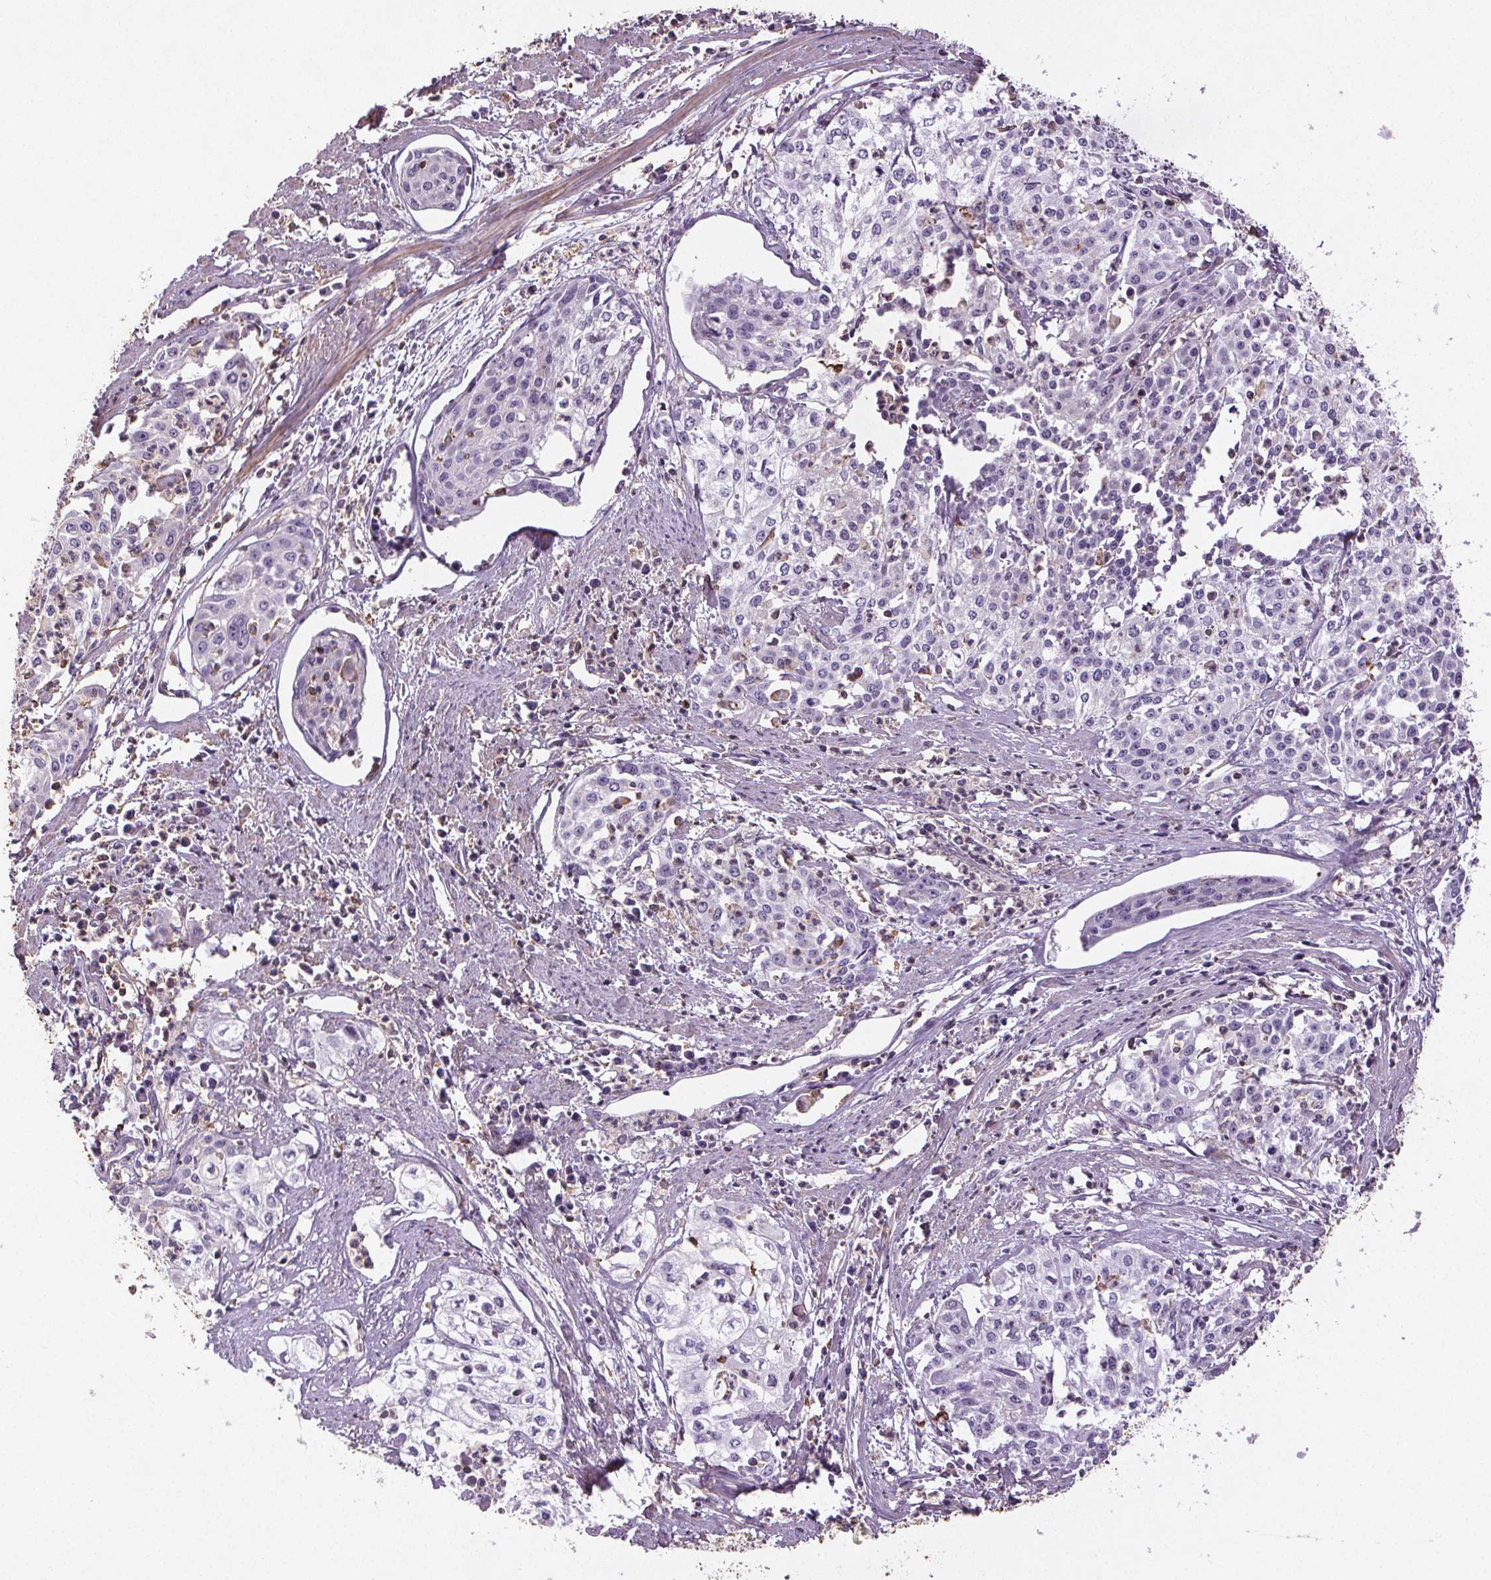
{"staining": {"intensity": "negative", "quantity": "none", "location": "none"}, "tissue": "cervical cancer", "cell_type": "Tumor cells", "image_type": "cancer", "snomed": [{"axis": "morphology", "description": "Squamous cell carcinoma, NOS"}, {"axis": "topography", "description": "Cervix"}], "caption": "Image shows no significant protein positivity in tumor cells of cervical squamous cell carcinoma.", "gene": "C19orf84", "patient": {"sex": "female", "age": 39}}